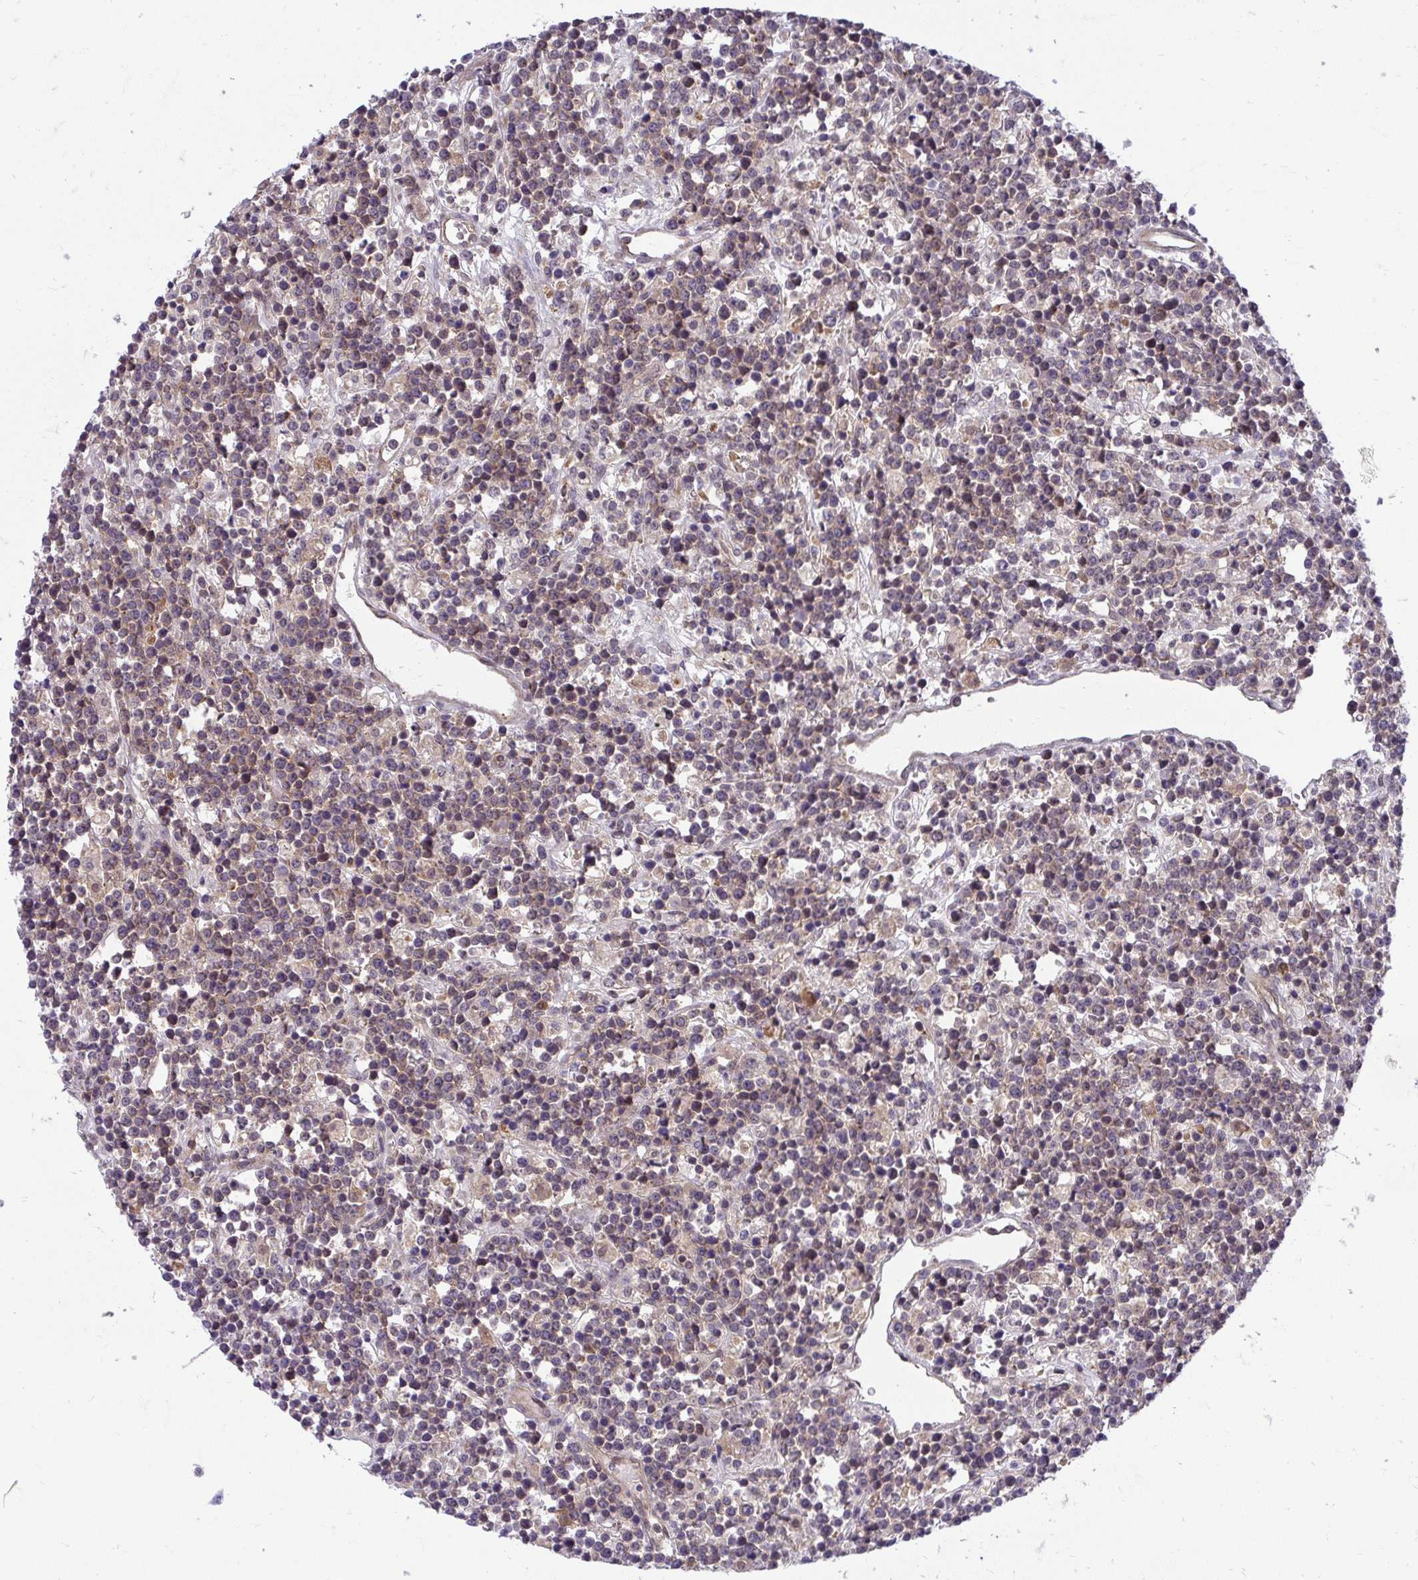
{"staining": {"intensity": "moderate", "quantity": "25%-75%", "location": "cytoplasmic/membranous"}, "tissue": "lymphoma", "cell_type": "Tumor cells", "image_type": "cancer", "snomed": [{"axis": "morphology", "description": "Malignant lymphoma, non-Hodgkin's type, High grade"}, {"axis": "topography", "description": "Ovary"}], "caption": "Human malignant lymphoma, non-Hodgkin's type (high-grade) stained with a protein marker shows moderate staining in tumor cells.", "gene": "HDHD2", "patient": {"sex": "female", "age": 56}}